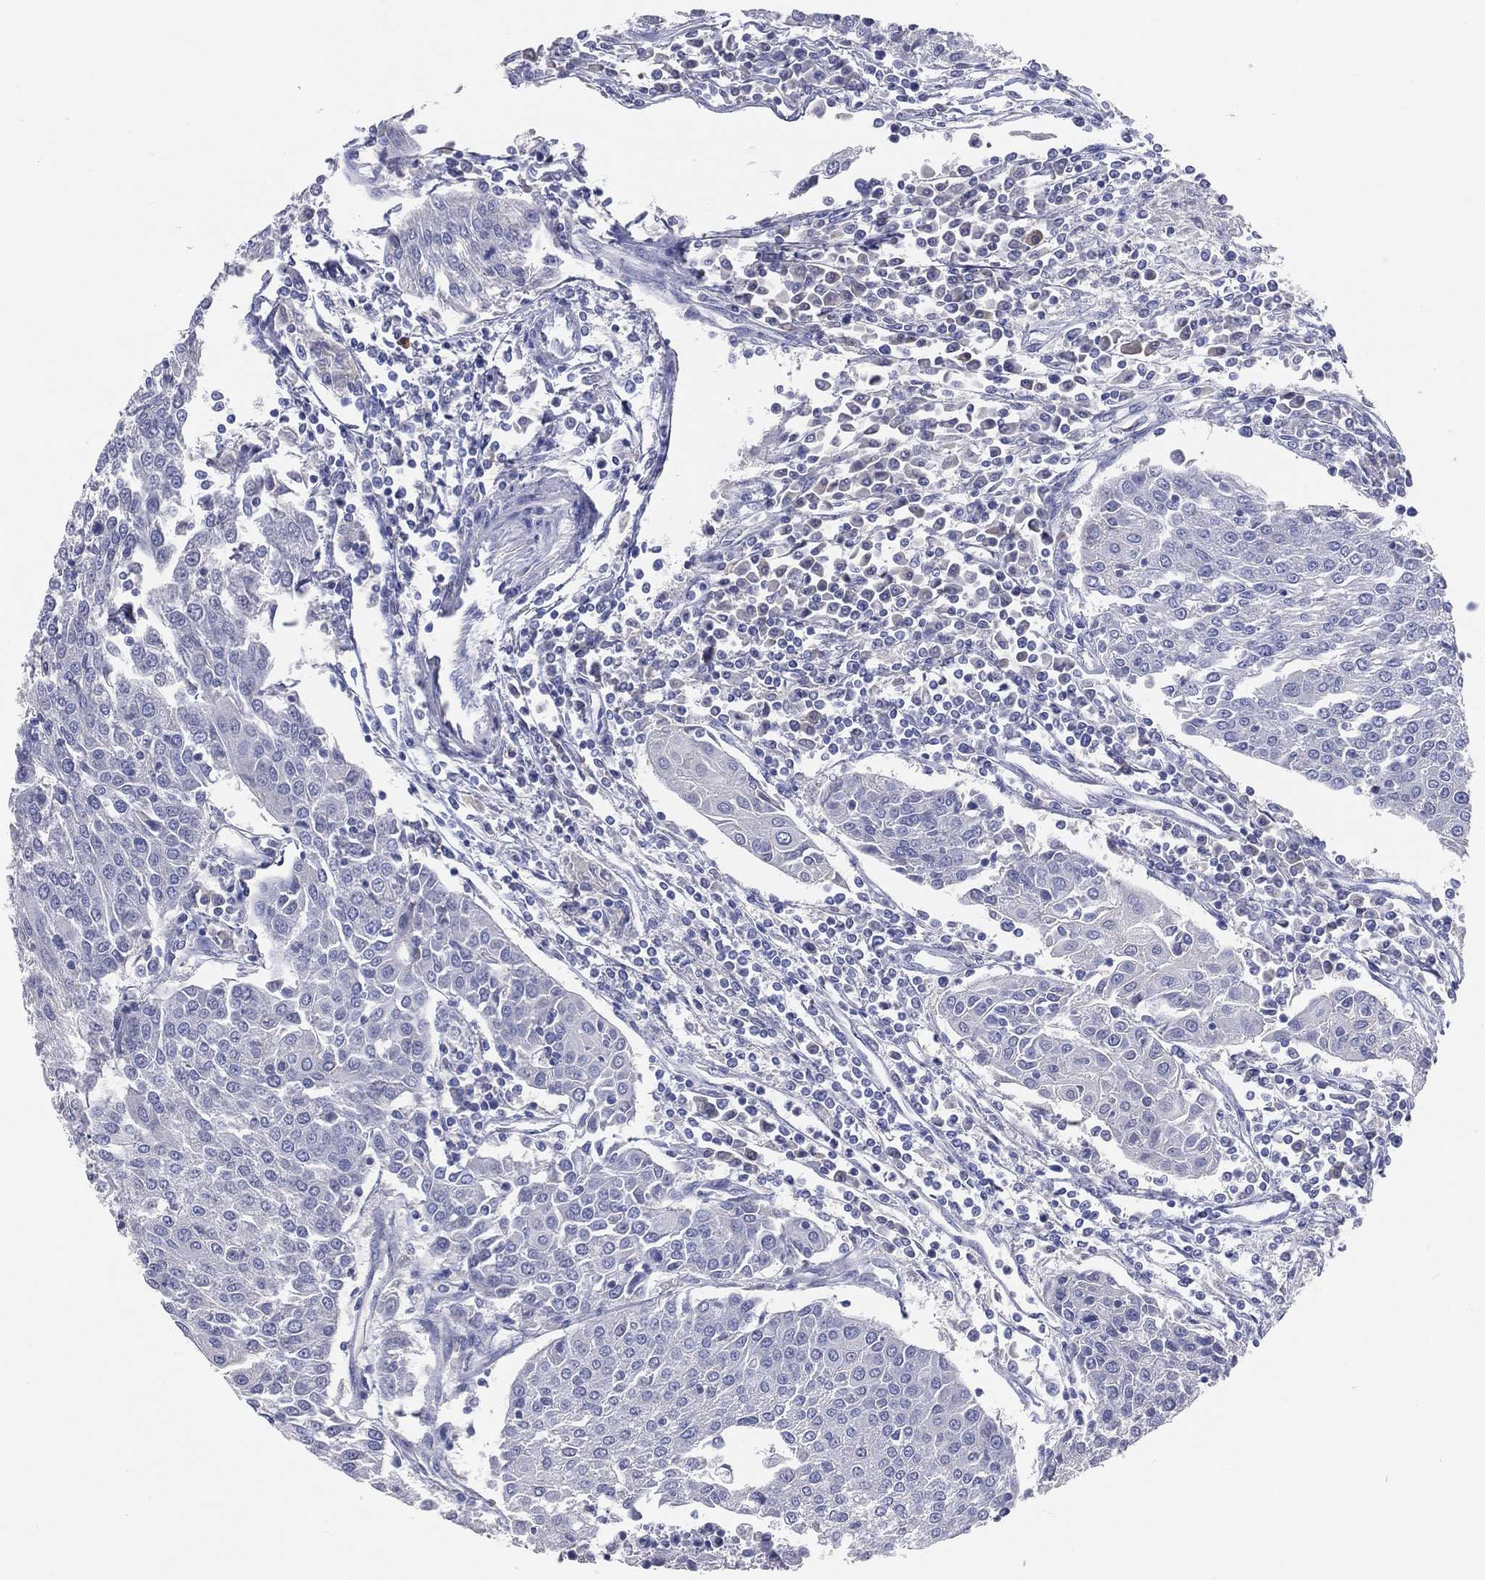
{"staining": {"intensity": "negative", "quantity": "none", "location": "none"}, "tissue": "urothelial cancer", "cell_type": "Tumor cells", "image_type": "cancer", "snomed": [{"axis": "morphology", "description": "Urothelial carcinoma, High grade"}, {"axis": "topography", "description": "Urinary bladder"}], "caption": "Urothelial cancer was stained to show a protein in brown. There is no significant expression in tumor cells. Nuclei are stained in blue.", "gene": "LAT", "patient": {"sex": "female", "age": 85}}